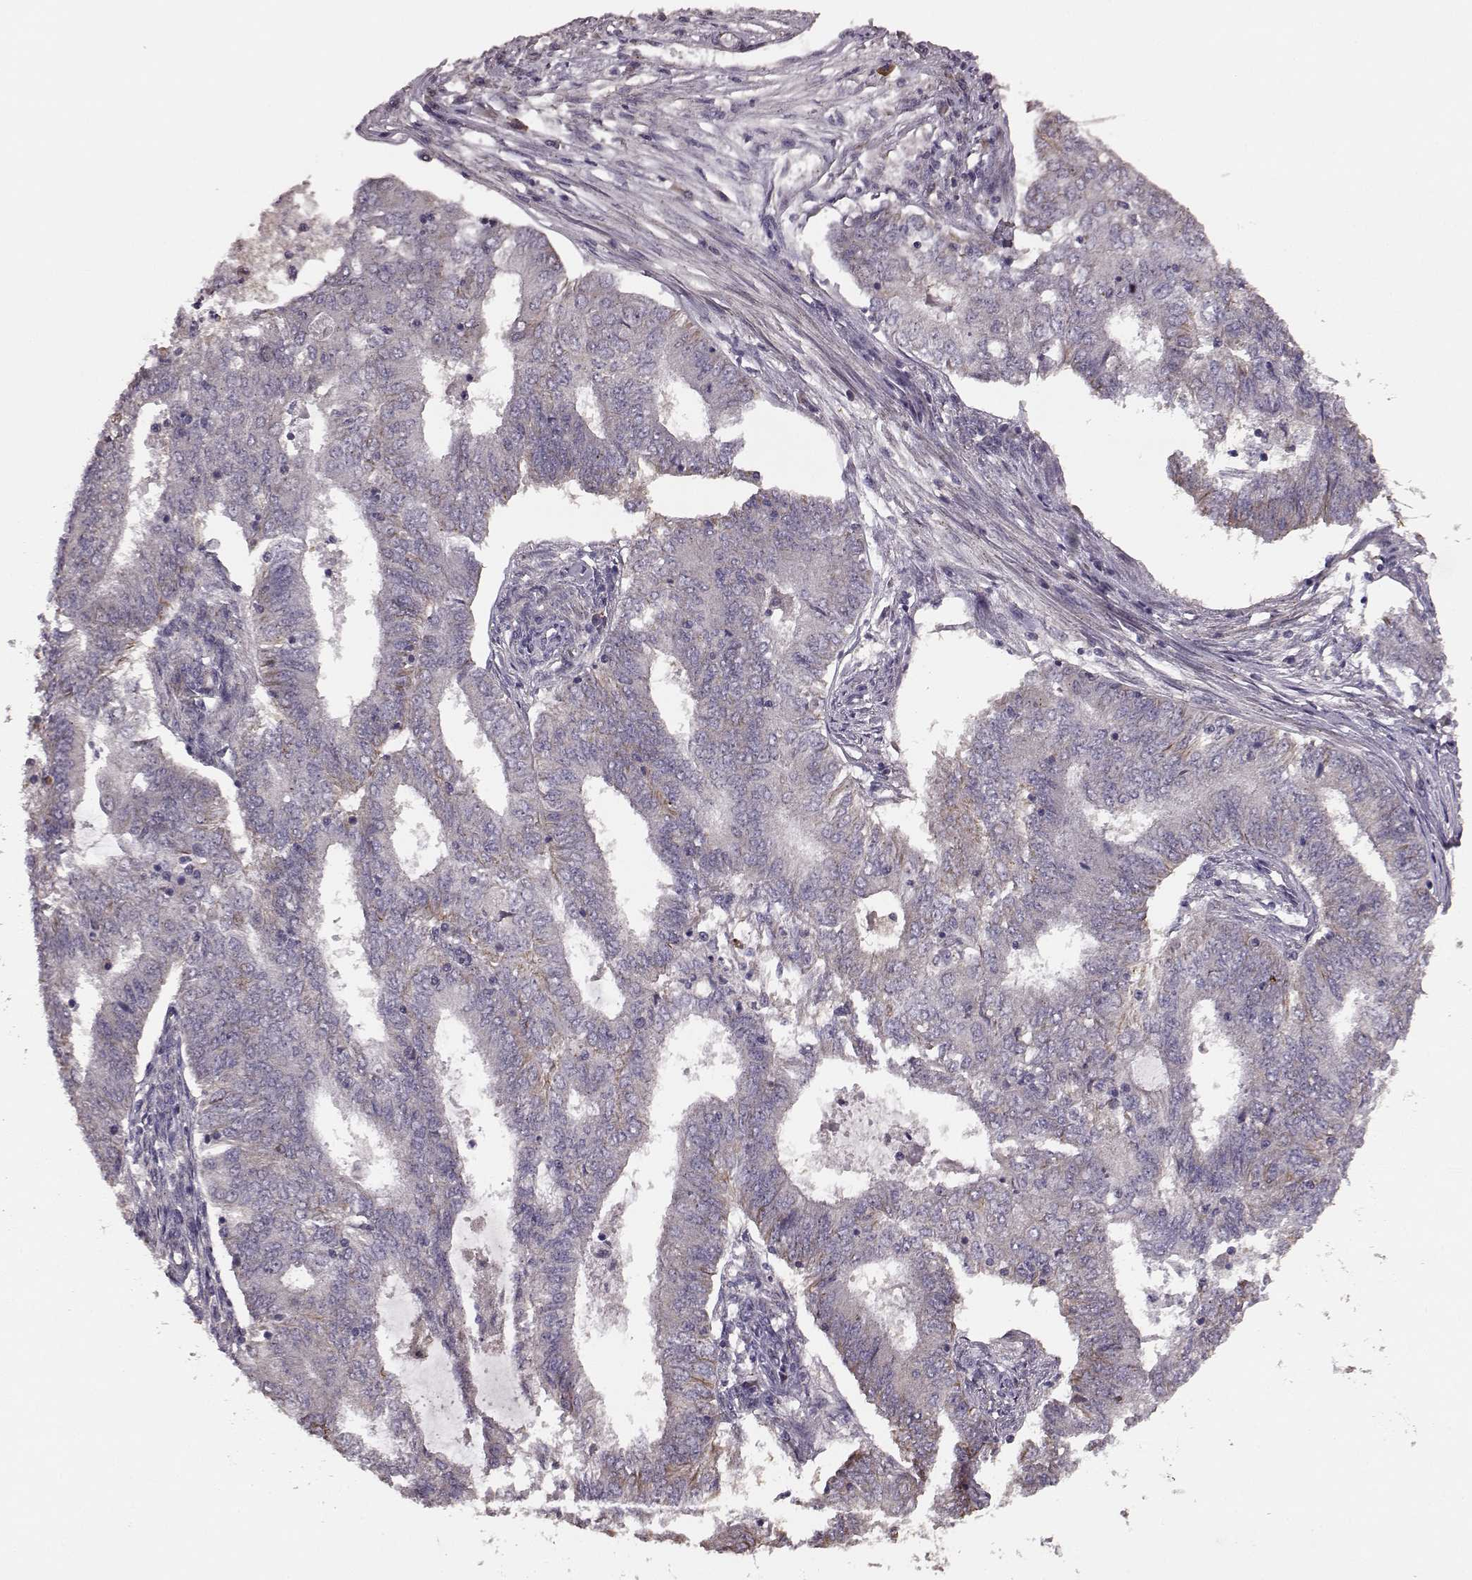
{"staining": {"intensity": "negative", "quantity": "none", "location": "none"}, "tissue": "endometrial cancer", "cell_type": "Tumor cells", "image_type": "cancer", "snomed": [{"axis": "morphology", "description": "Adenocarcinoma, NOS"}, {"axis": "topography", "description": "Endometrium"}], "caption": "This micrograph is of endometrial cancer (adenocarcinoma) stained with IHC to label a protein in brown with the nuclei are counter-stained blue. There is no expression in tumor cells.", "gene": "NTF3", "patient": {"sex": "female", "age": 62}}